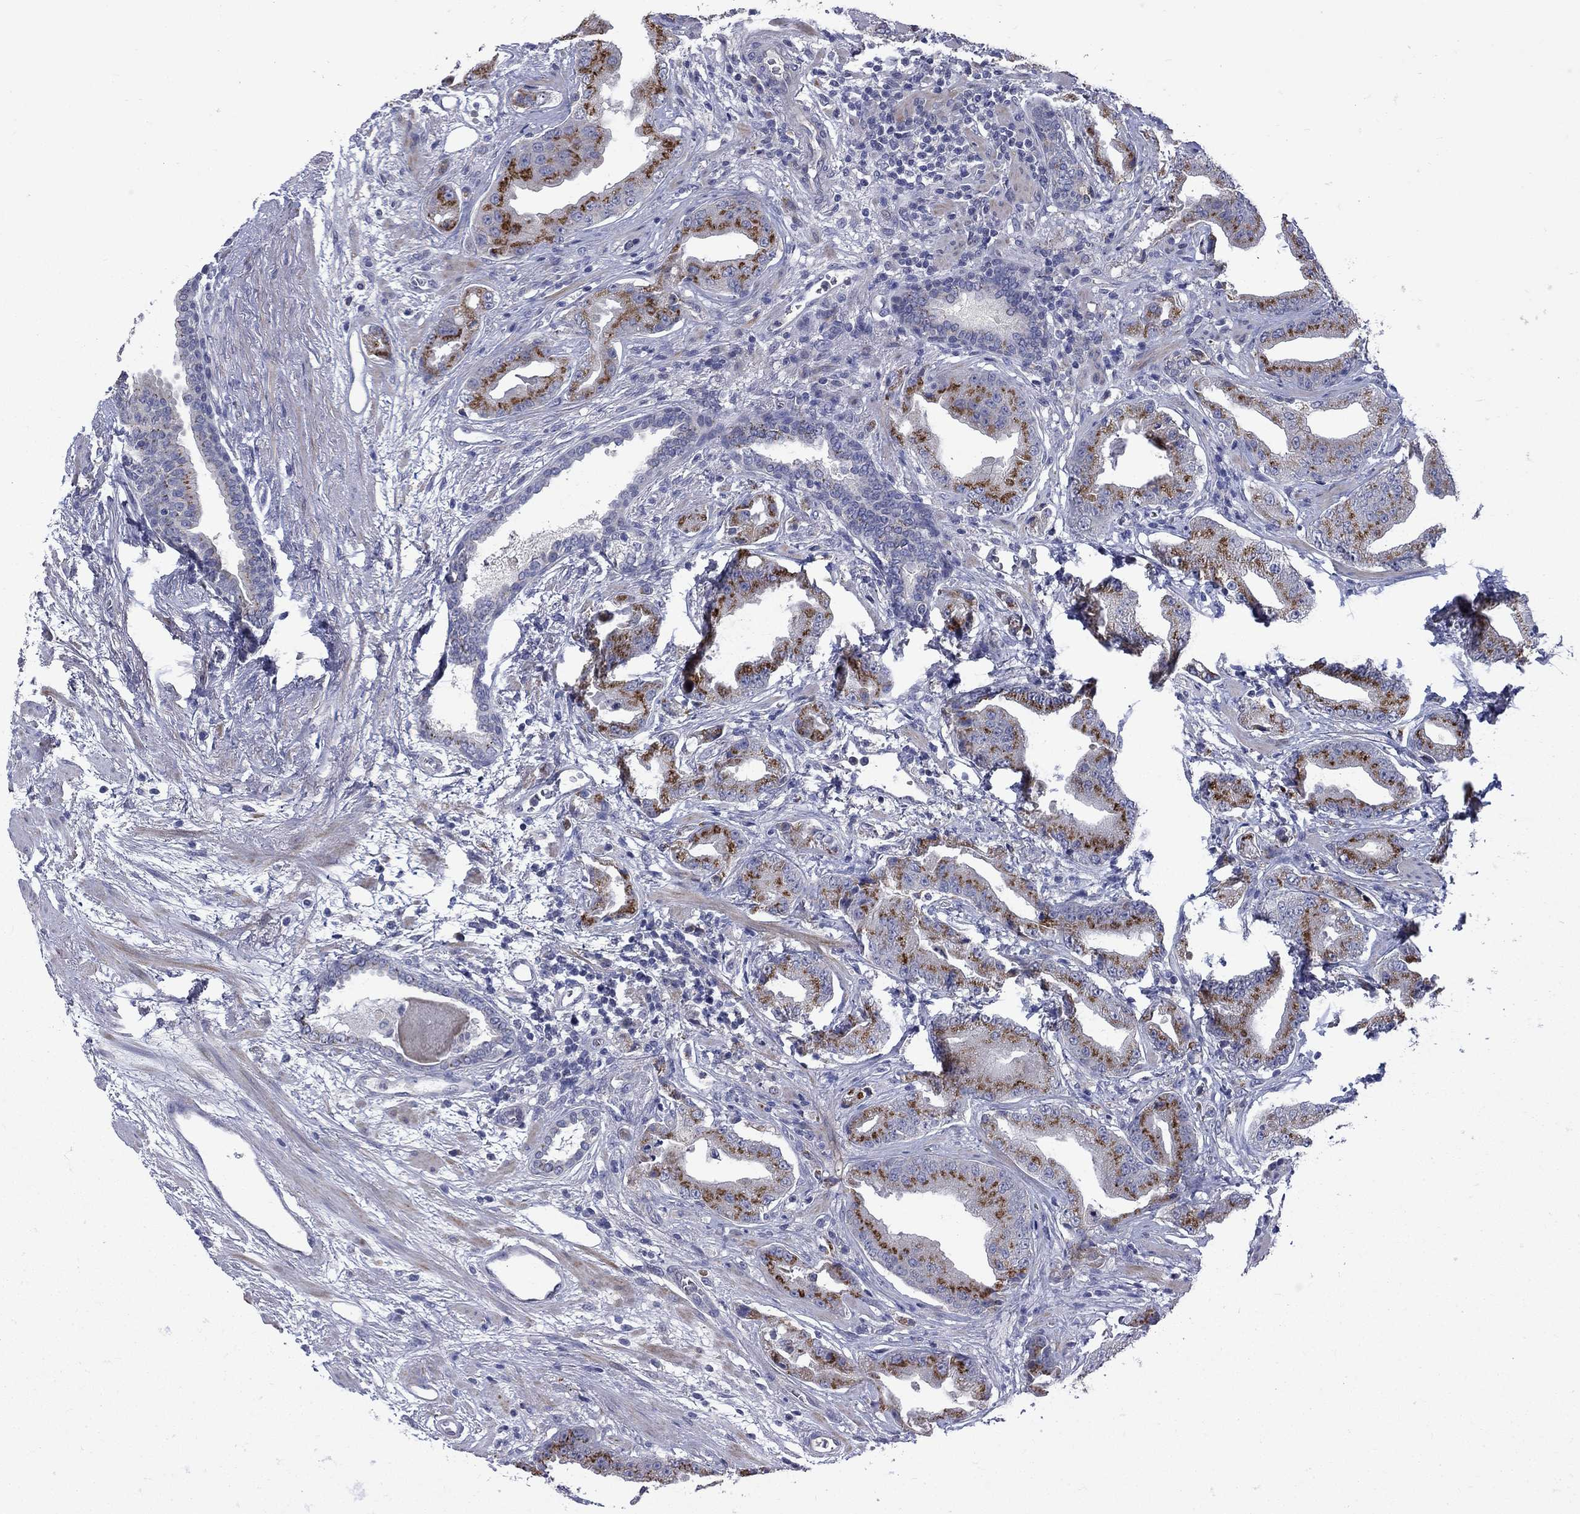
{"staining": {"intensity": "strong", "quantity": "25%-75%", "location": "cytoplasmic/membranous"}, "tissue": "prostate cancer", "cell_type": "Tumor cells", "image_type": "cancer", "snomed": [{"axis": "morphology", "description": "Adenocarcinoma, Low grade"}, {"axis": "topography", "description": "Prostate"}], "caption": "Human prostate low-grade adenocarcinoma stained with a brown dye displays strong cytoplasmic/membranous positive staining in approximately 25%-75% of tumor cells.", "gene": "FAM3B", "patient": {"sex": "male", "age": 62}}